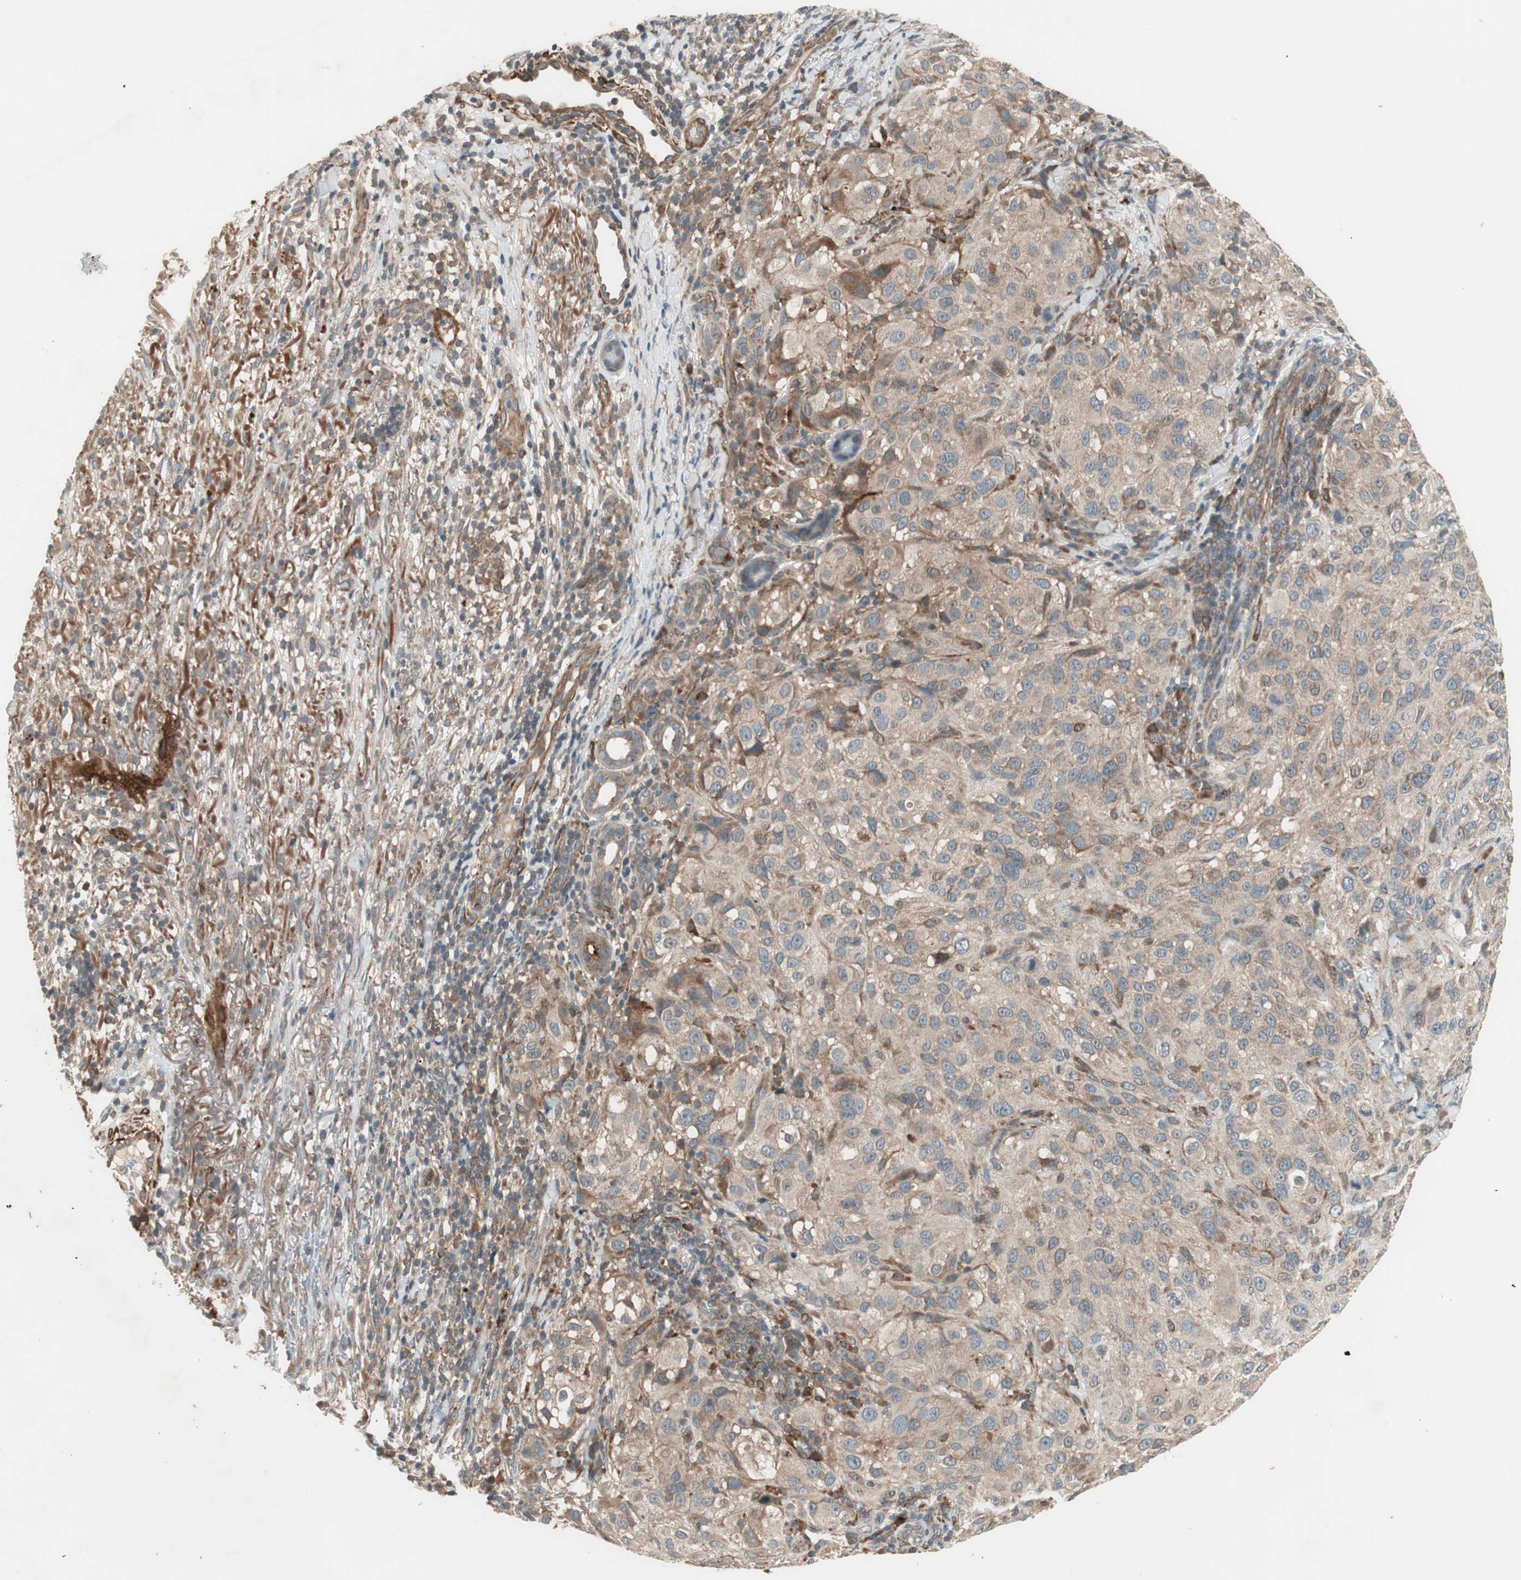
{"staining": {"intensity": "weak", "quantity": ">75%", "location": "cytoplasmic/membranous"}, "tissue": "melanoma", "cell_type": "Tumor cells", "image_type": "cancer", "snomed": [{"axis": "morphology", "description": "Necrosis, NOS"}, {"axis": "morphology", "description": "Malignant melanoma, NOS"}, {"axis": "topography", "description": "Skin"}], "caption": "Immunohistochemical staining of human melanoma reveals low levels of weak cytoplasmic/membranous protein positivity in approximately >75% of tumor cells. Using DAB (brown) and hematoxylin (blue) stains, captured at high magnification using brightfield microscopy.", "gene": "SFRP1", "patient": {"sex": "female", "age": 87}}